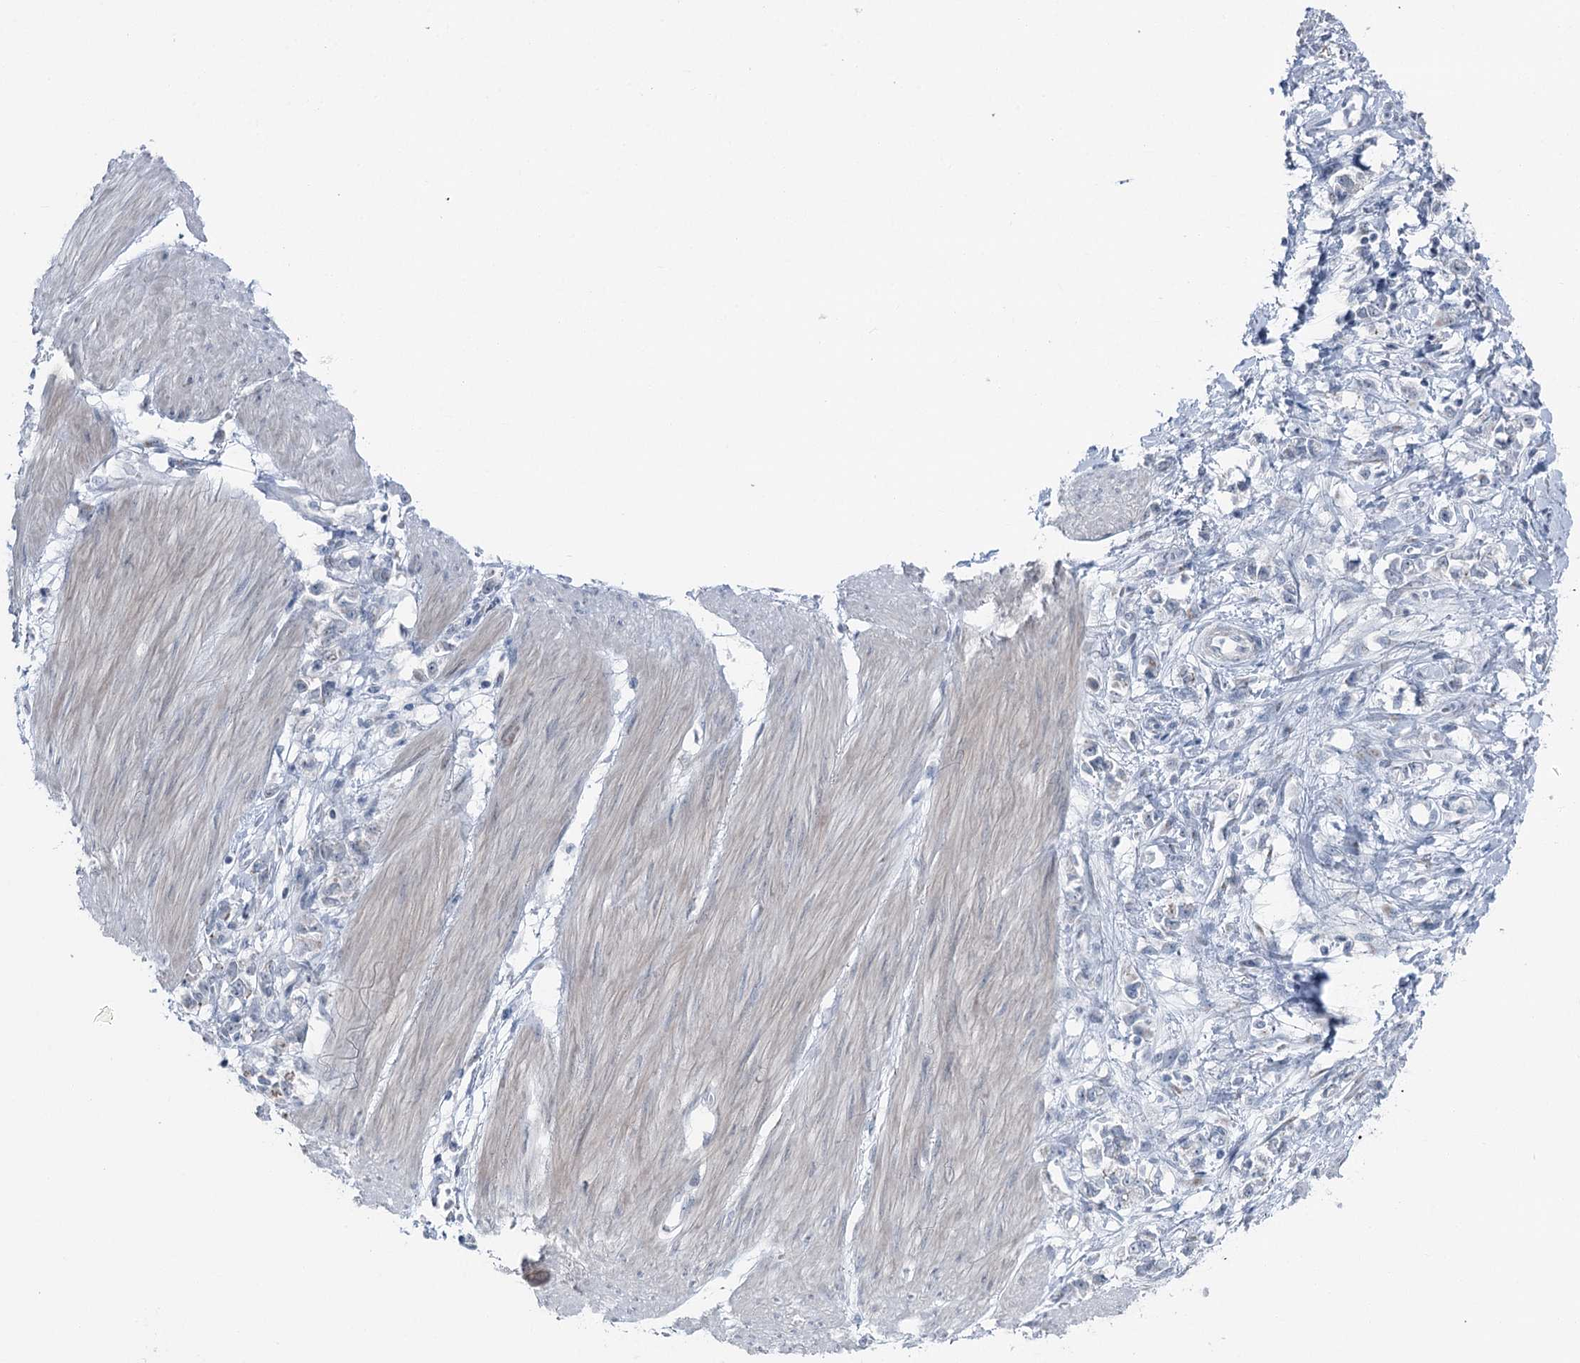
{"staining": {"intensity": "negative", "quantity": "none", "location": "none"}, "tissue": "stomach cancer", "cell_type": "Tumor cells", "image_type": "cancer", "snomed": [{"axis": "morphology", "description": "Adenocarcinoma, NOS"}, {"axis": "topography", "description": "Stomach"}], "caption": "This image is of stomach adenocarcinoma stained with IHC to label a protein in brown with the nuclei are counter-stained blue. There is no positivity in tumor cells. (DAB (3,3'-diaminobenzidine) immunohistochemistry, high magnification).", "gene": "STEEP1", "patient": {"sex": "female", "age": 76}}